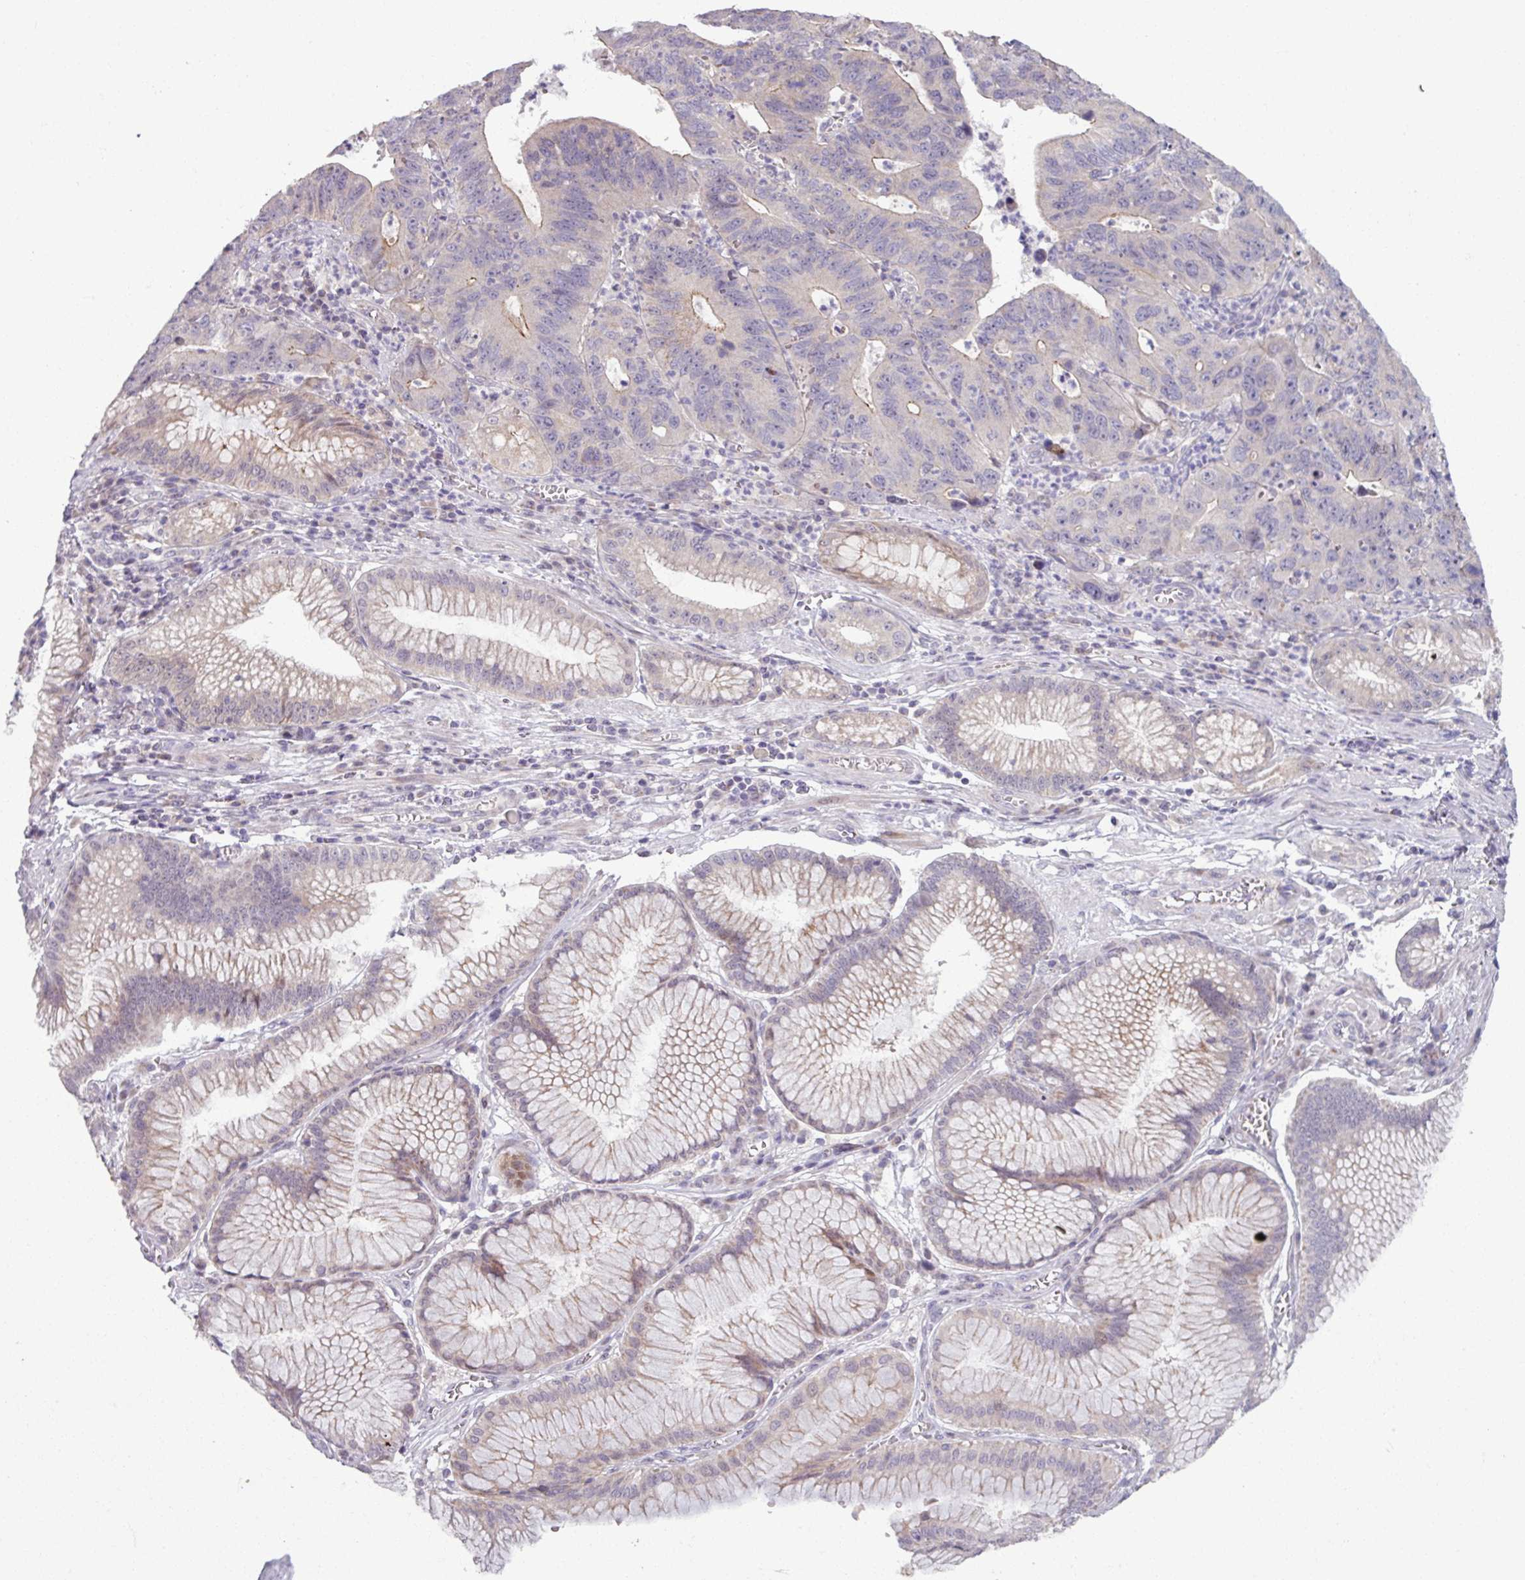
{"staining": {"intensity": "negative", "quantity": "none", "location": "none"}, "tissue": "stomach cancer", "cell_type": "Tumor cells", "image_type": "cancer", "snomed": [{"axis": "morphology", "description": "Adenocarcinoma, NOS"}, {"axis": "topography", "description": "Stomach"}], "caption": "Protein analysis of stomach cancer exhibits no significant positivity in tumor cells. (Stains: DAB IHC with hematoxylin counter stain, Microscopy: brightfield microscopy at high magnification).", "gene": "OGFOD3", "patient": {"sex": "male", "age": 59}}